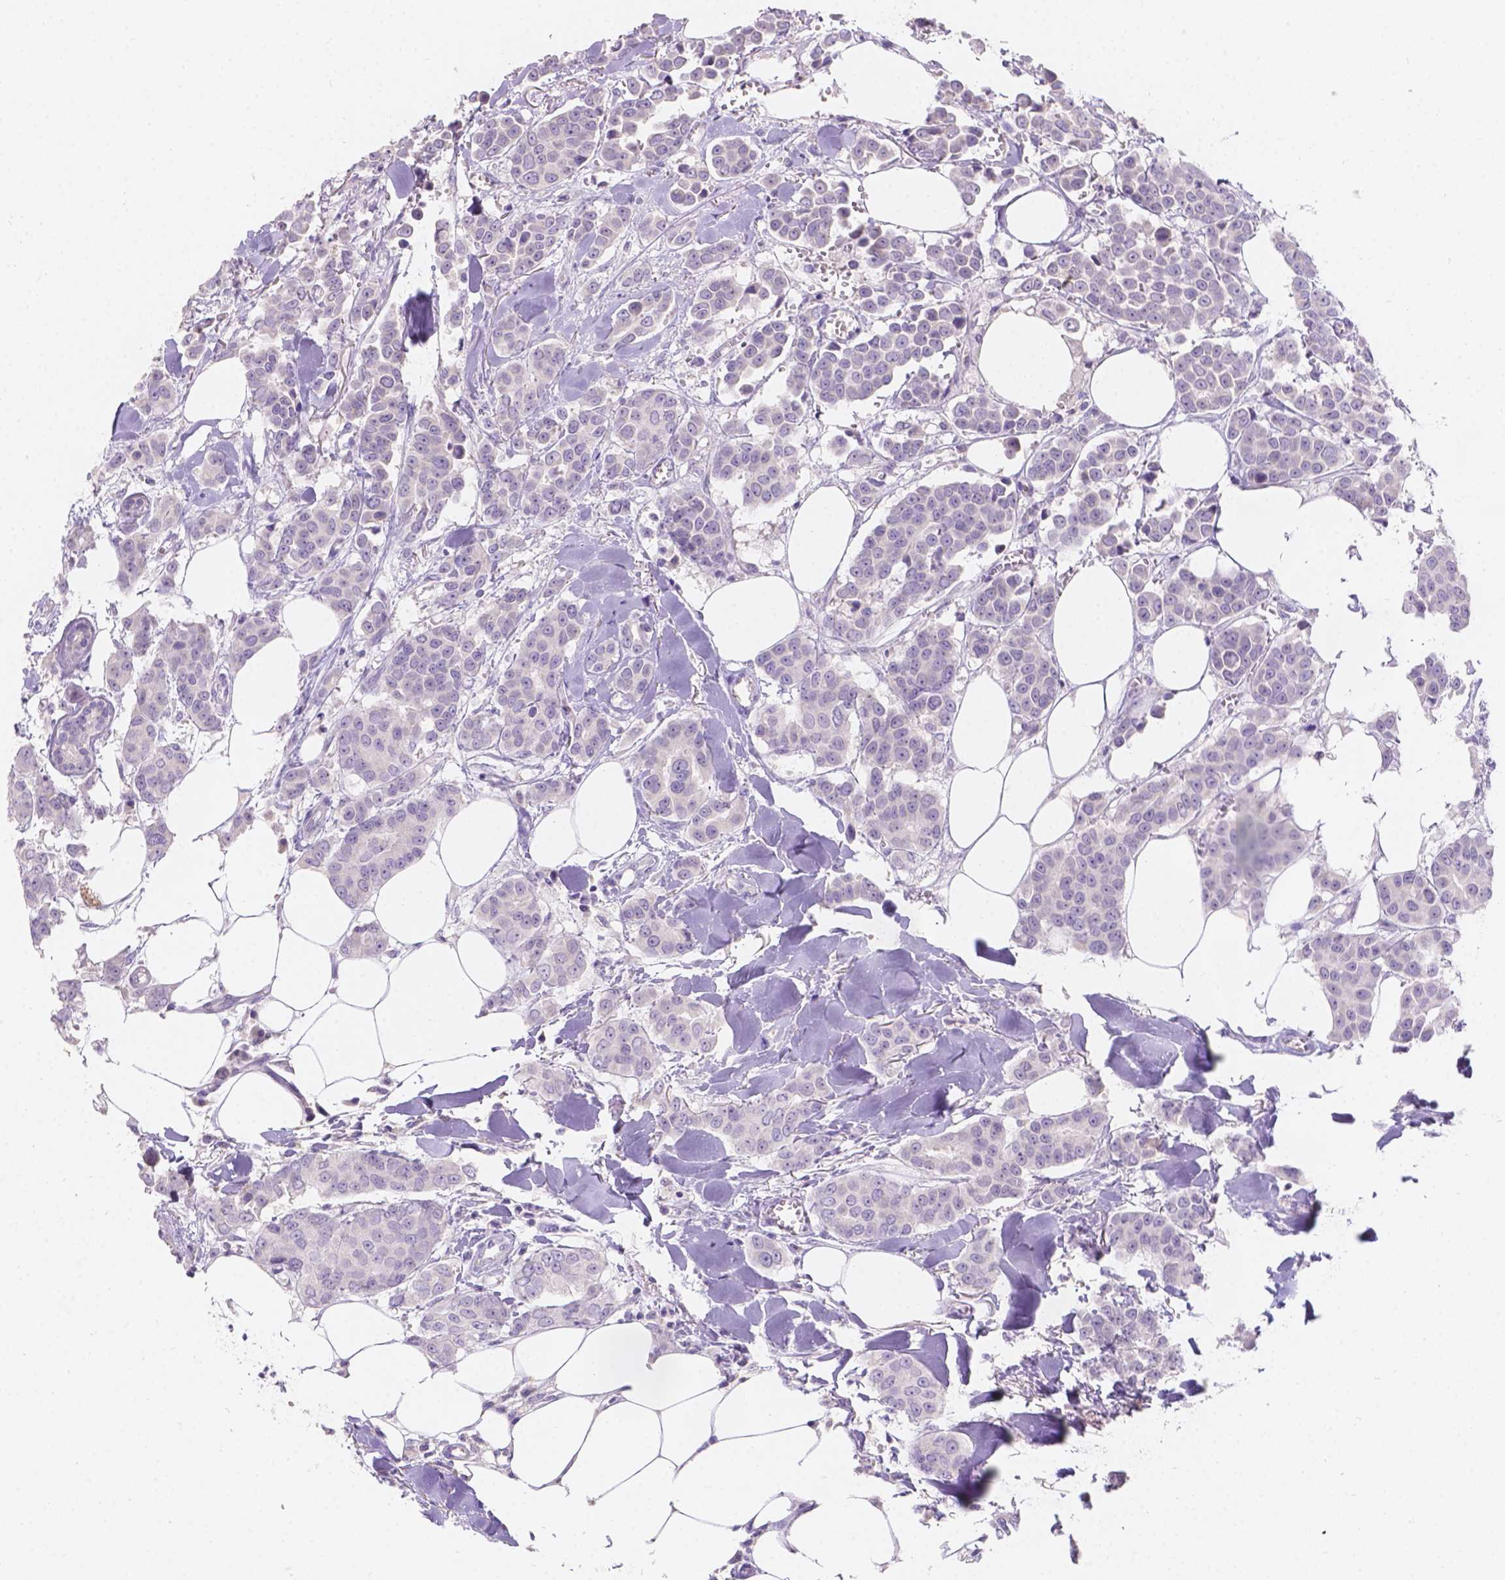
{"staining": {"intensity": "negative", "quantity": "none", "location": "none"}, "tissue": "breast cancer", "cell_type": "Tumor cells", "image_type": "cancer", "snomed": [{"axis": "morphology", "description": "Duct carcinoma"}, {"axis": "topography", "description": "Breast"}], "caption": "Breast cancer stained for a protein using immunohistochemistry reveals no expression tumor cells.", "gene": "DCAF4L1", "patient": {"sex": "female", "age": 94}}